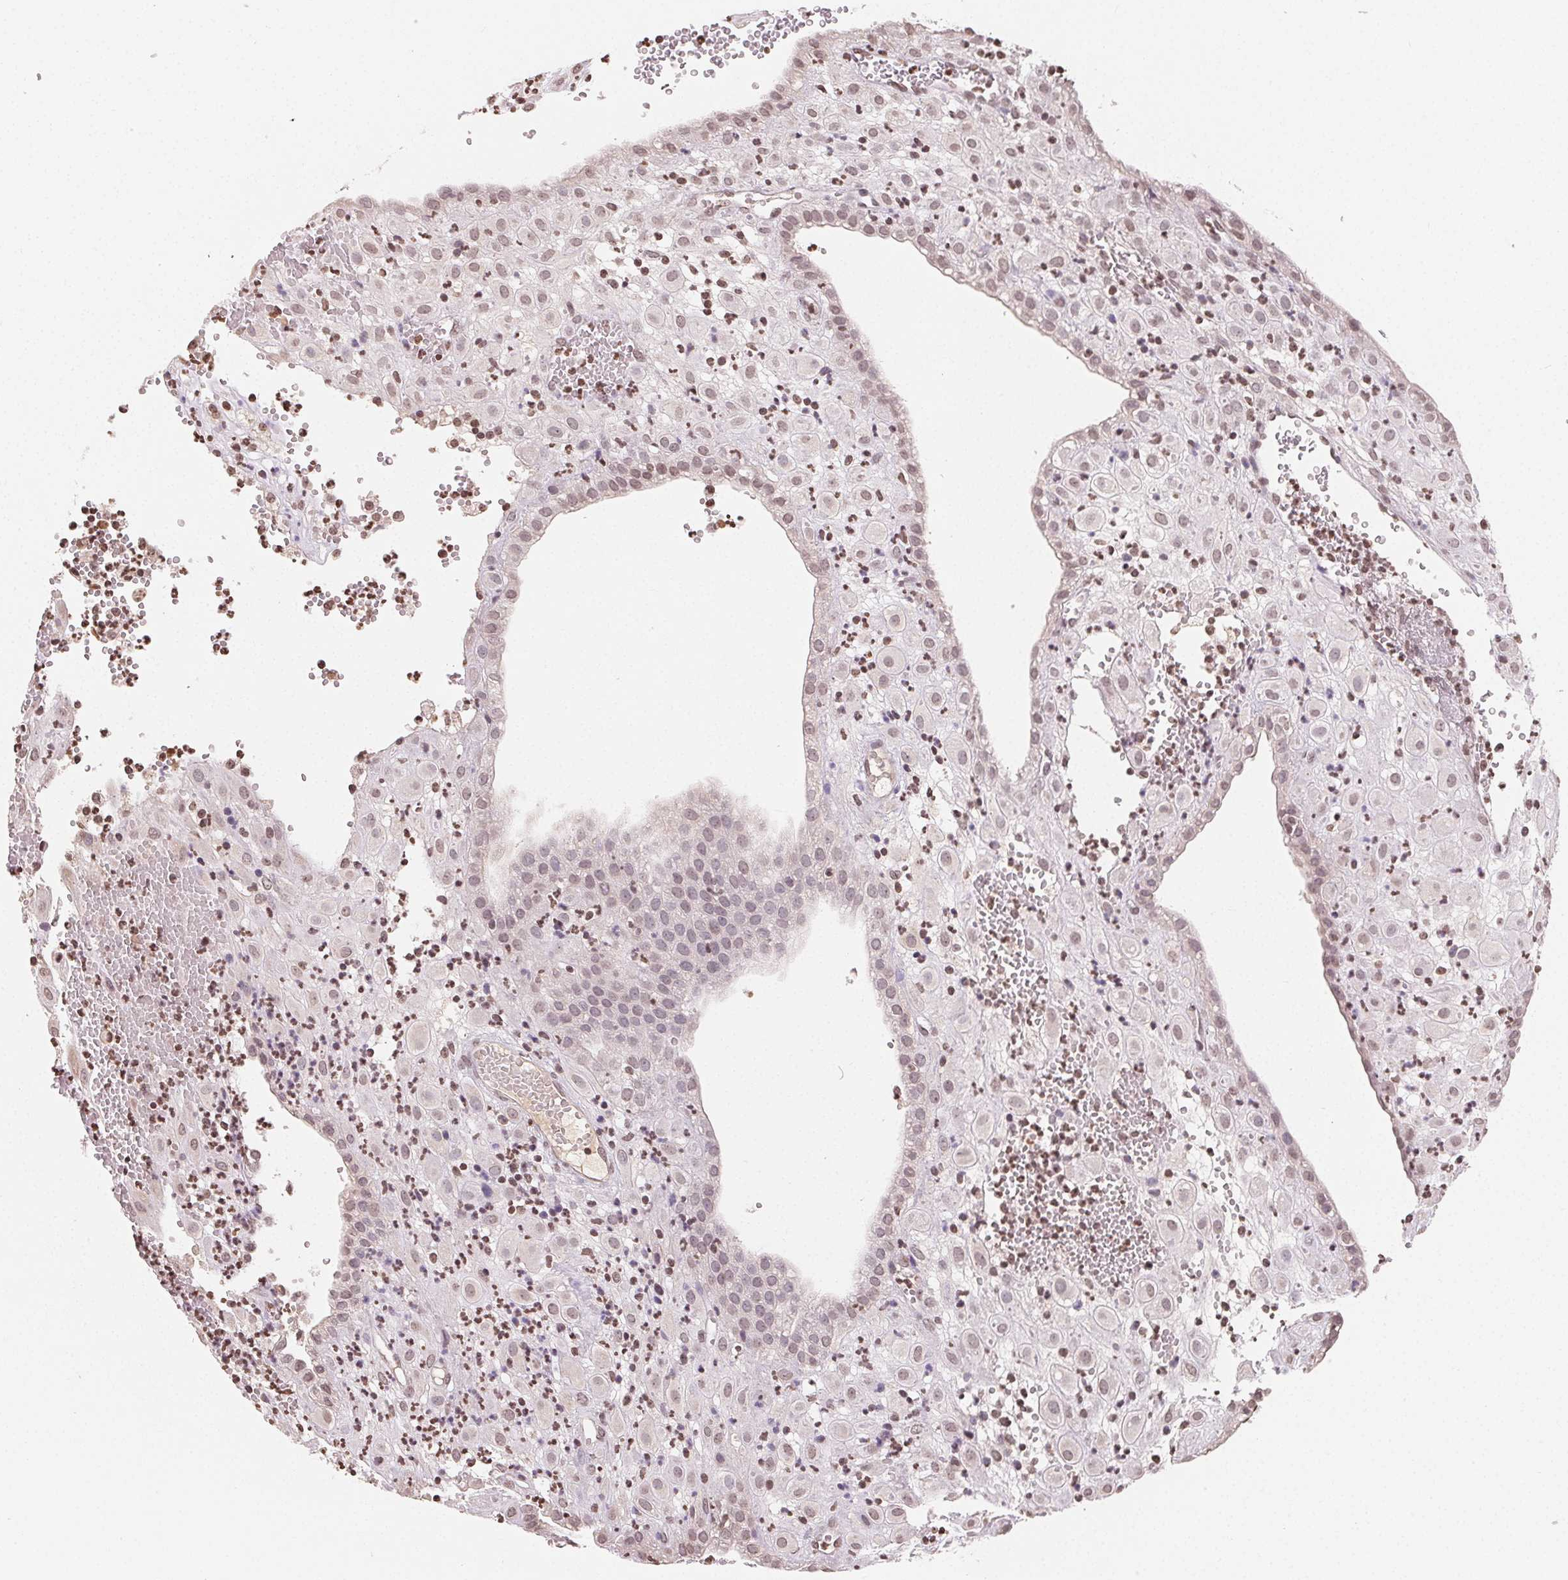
{"staining": {"intensity": "weak", "quantity": "25%-75%", "location": "nuclear"}, "tissue": "placenta", "cell_type": "Decidual cells", "image_type": "normal", "snomed": [{"axis": "morphology", "description": "Normal tissue, NOS"}, {"axis": "topography", "description": "Placenta"}], "caption": "The histopathology image reveals immunohistochemical staining of normal placenta. There is weak nuclear staining is present in about 25%-75% of decidual cells.", "gene": "TBP", "patient": {"sex": "female", "age": 24}}